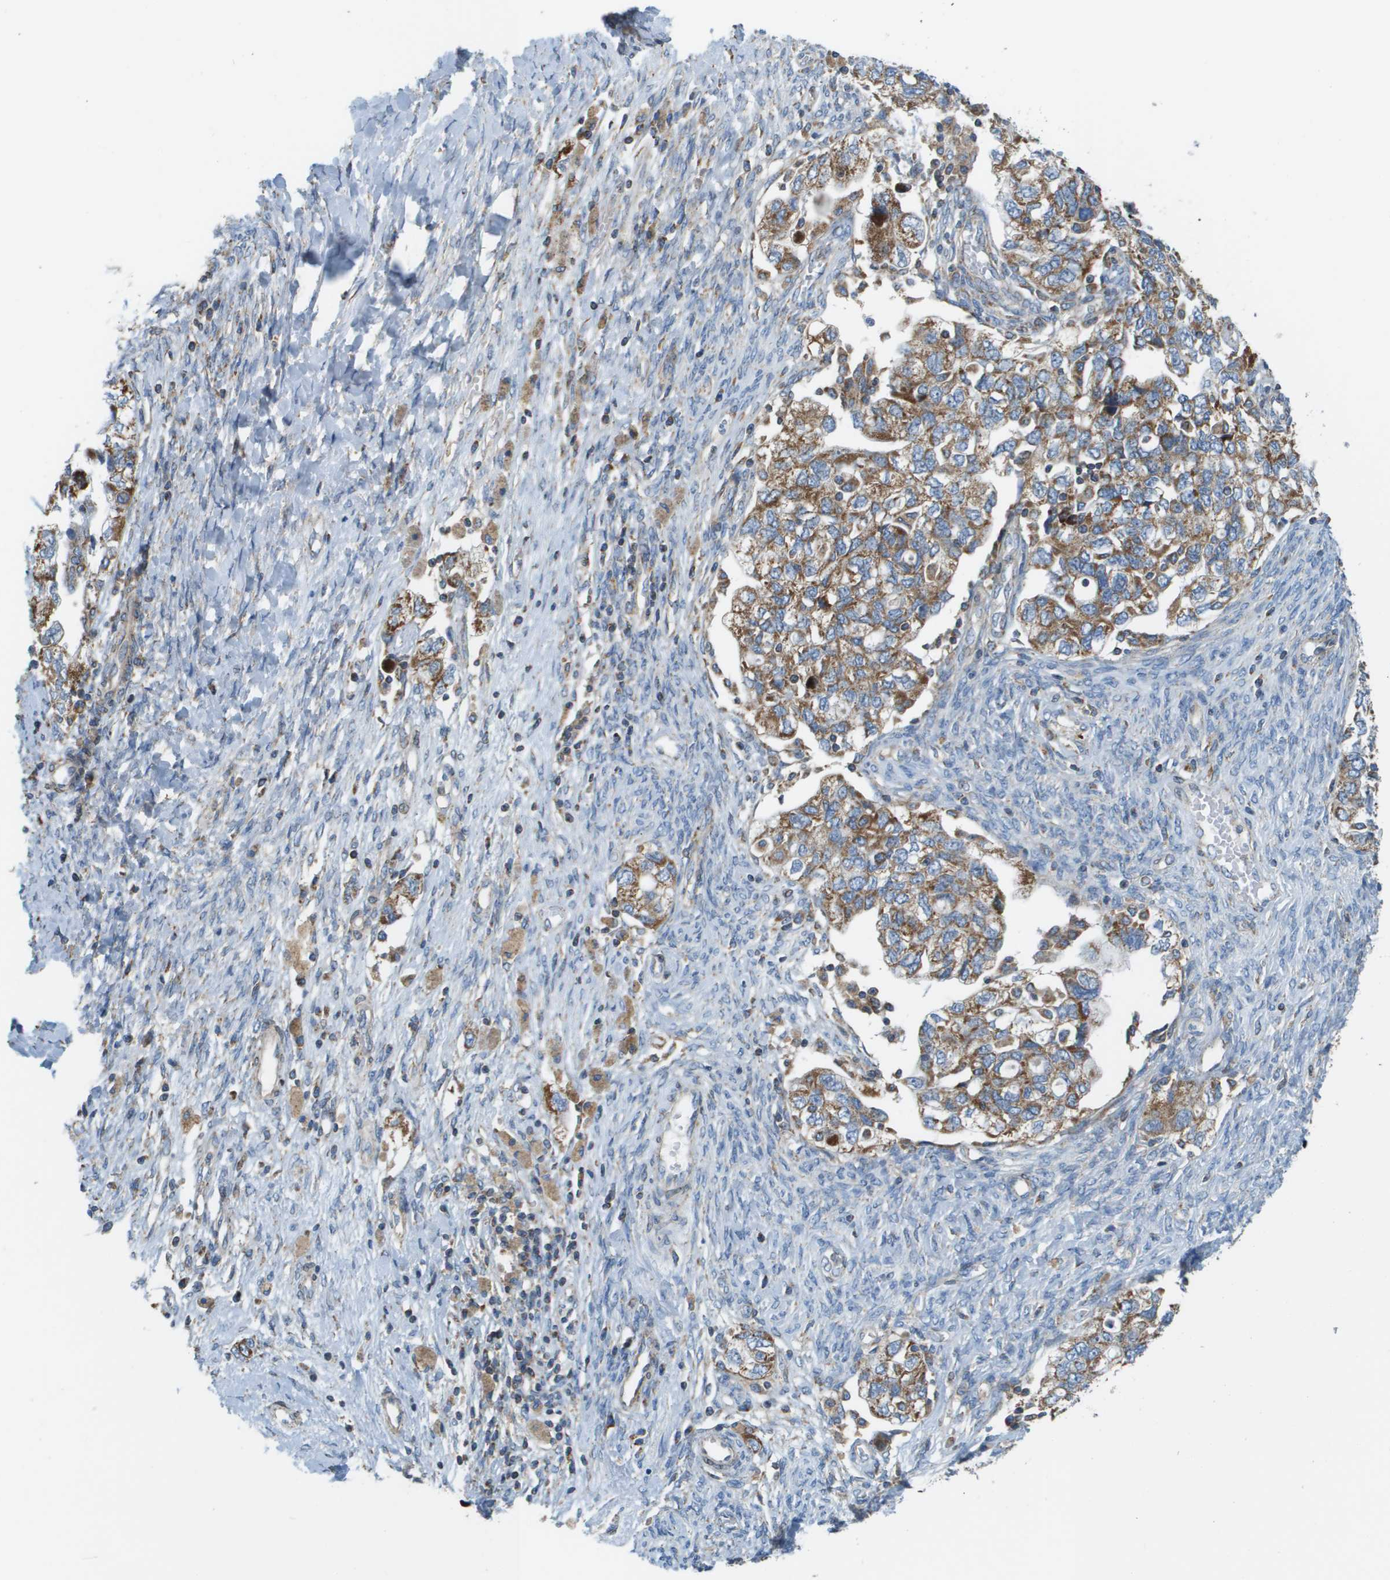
{"staining": {"intensity": "moderate", "quantity": ">75%", "location": "cytoplasmic/membranous"}, "tissue": "ovarian cancer", "cell_type": "Tumor cells", "image_type": "cancer", "snomed": [{"axis": "morphology", "description": "Carcinoma, NOS"}, {"axis": "morphology", "description": "Cystadenocarcinoma, serous, NOS"}, {"axis": "topography", "description": "Ovary"}], "caption": "Protein analysis of carcinoma (ovarian) tissue displays moderate cytoplasmic/membranous positivity in approximately >75% of tumor cells. The staining was performed using DAB, with brown indicating positive protein expression. Nuclei are stained blue with hematoxylin.", "gene": "TAOK3", "patient": {"sex": "female", "age": 69}}